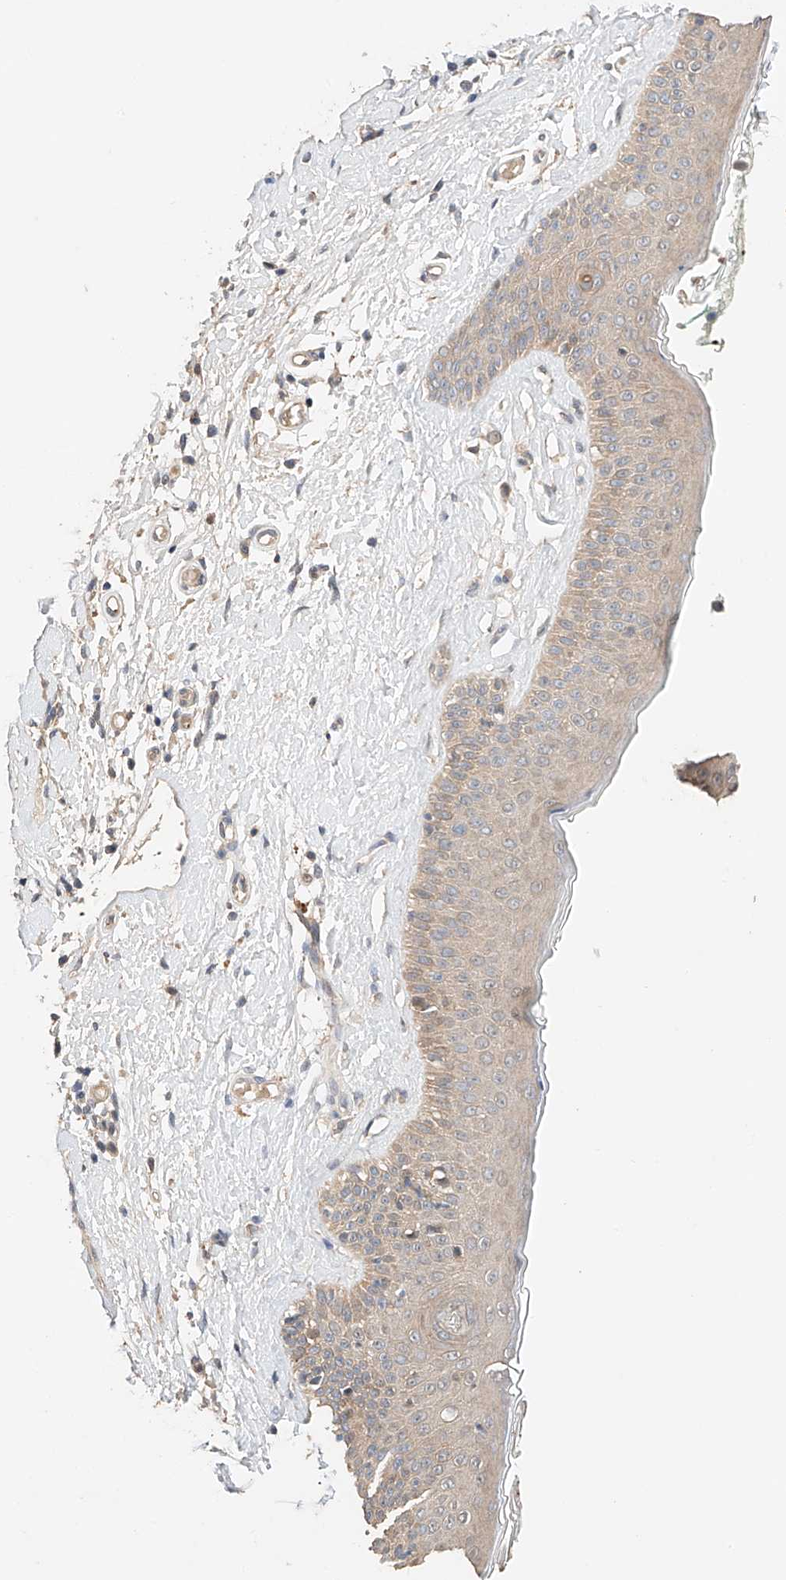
{"staining": {"intensity": "negative", "quantity": "none", "location": "none"}, "tissue": "skin cancer", "cell_type": "Tumor cells", "image_type": "cancer", "snomed": [{"axis": "morphology", "description": "Basal cell carcinoma"}, {"axis": "topography", "description": "Skin"}], "caption": "Tumor cells show no significant staining in skin cancer (basal cell carcinoma). Nuclei are stained in blue.", "gene": "ZFHX2", "patient": {"sex": "female", "age": 84}}